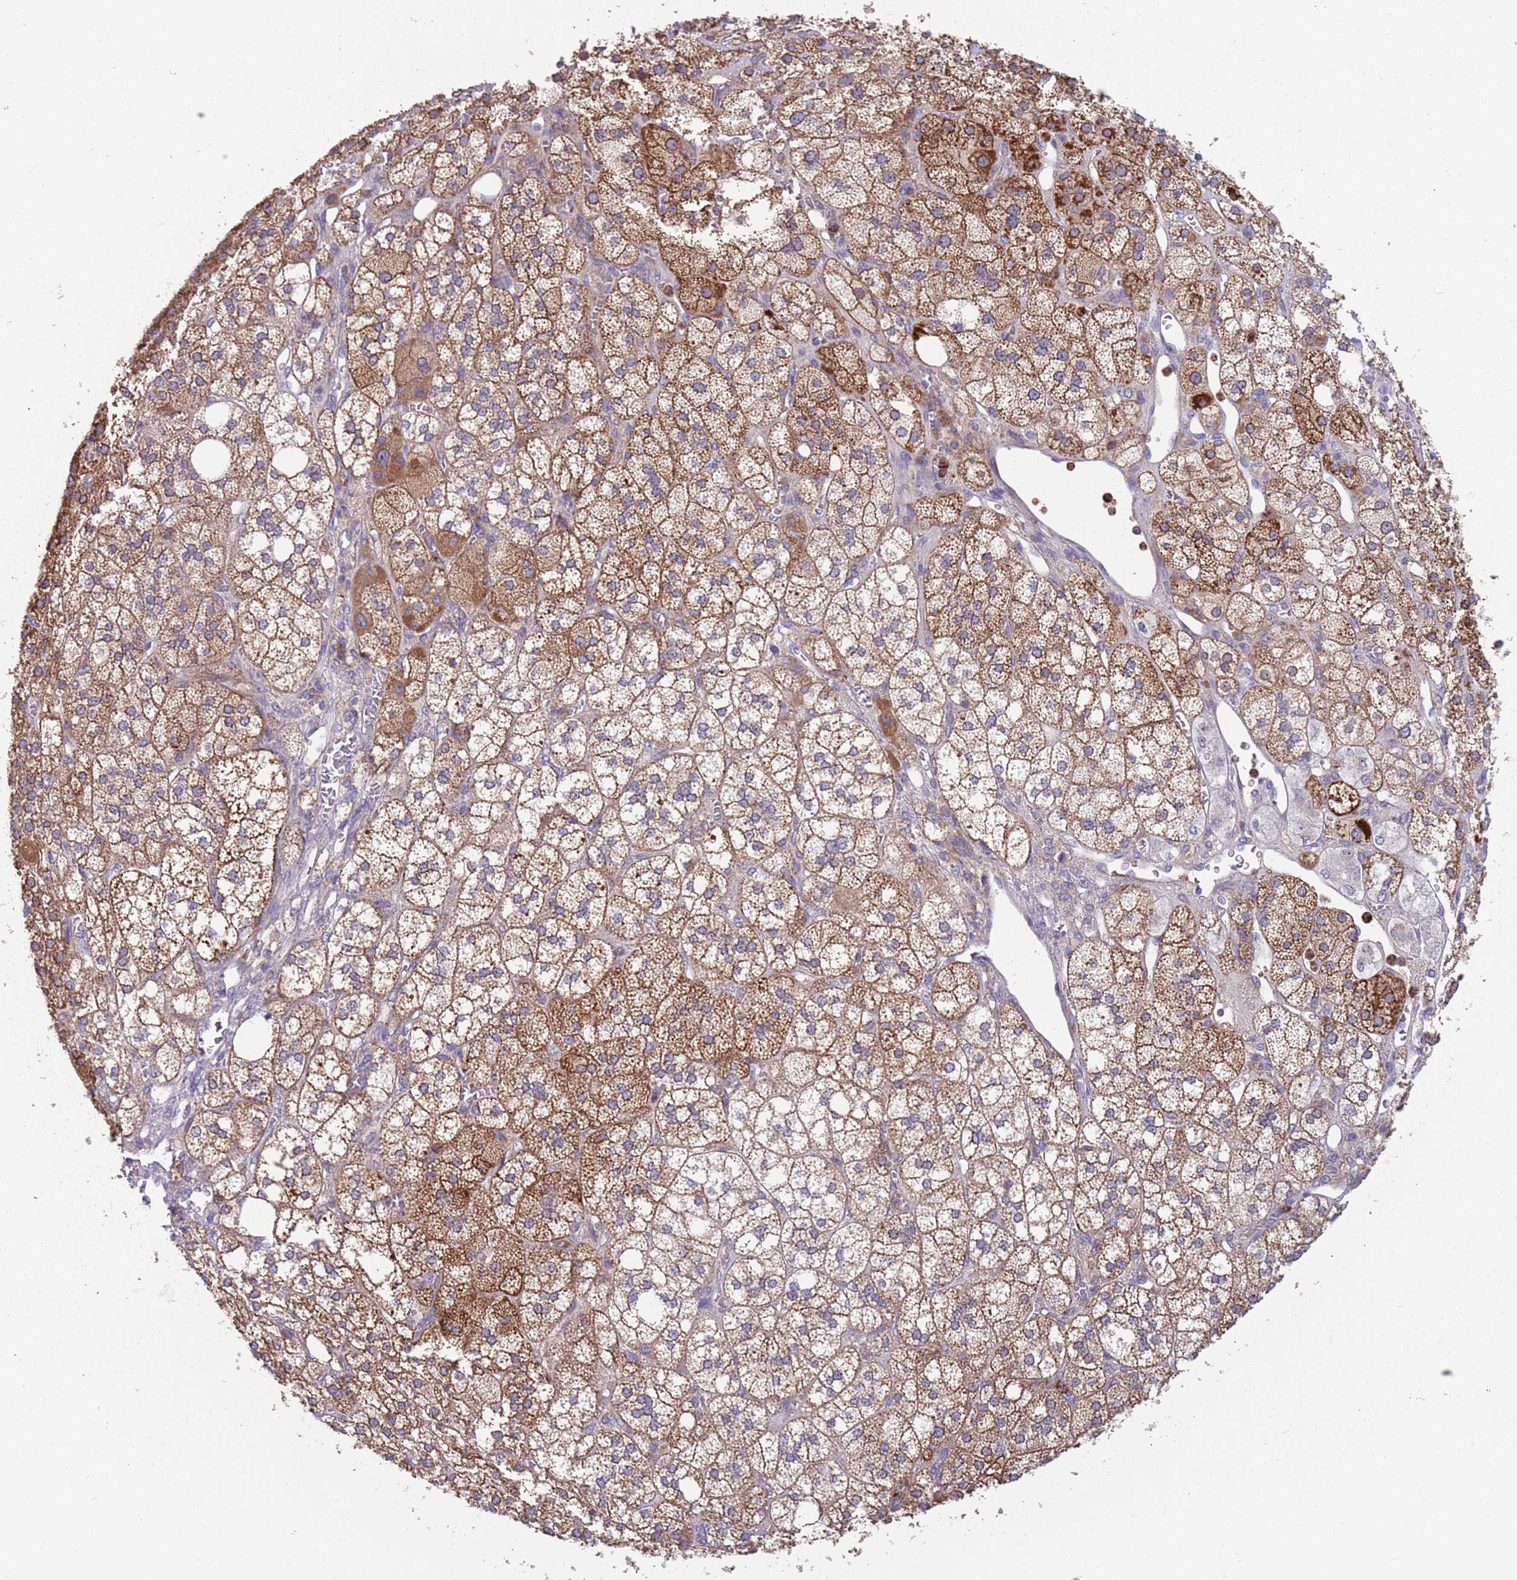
{"staining": {"intensity": "moderate", "quantity": ">75%", "location": "cytoplasmic/membranous"}, "tissue": "adrenal gland", "cell_type": "Glandular cells", "image_type": "normal", "snomed": [{"axis": "morphology", "description": "Normal tissue, NOS"}, {"axis": "topography", "description": "Adrenal gland"}], "caption": "Immunohistochemistry (IHC) of unremarkable human adrenal gland displays medium levels of moderate cytoplasmic/membranous staining in approximately >75% of glandular cells. (DAB IHC, brown staining for protein, blue staining for nuclei).", "gene": "DDT", "patient": {"sex": "male", "age": 61}}